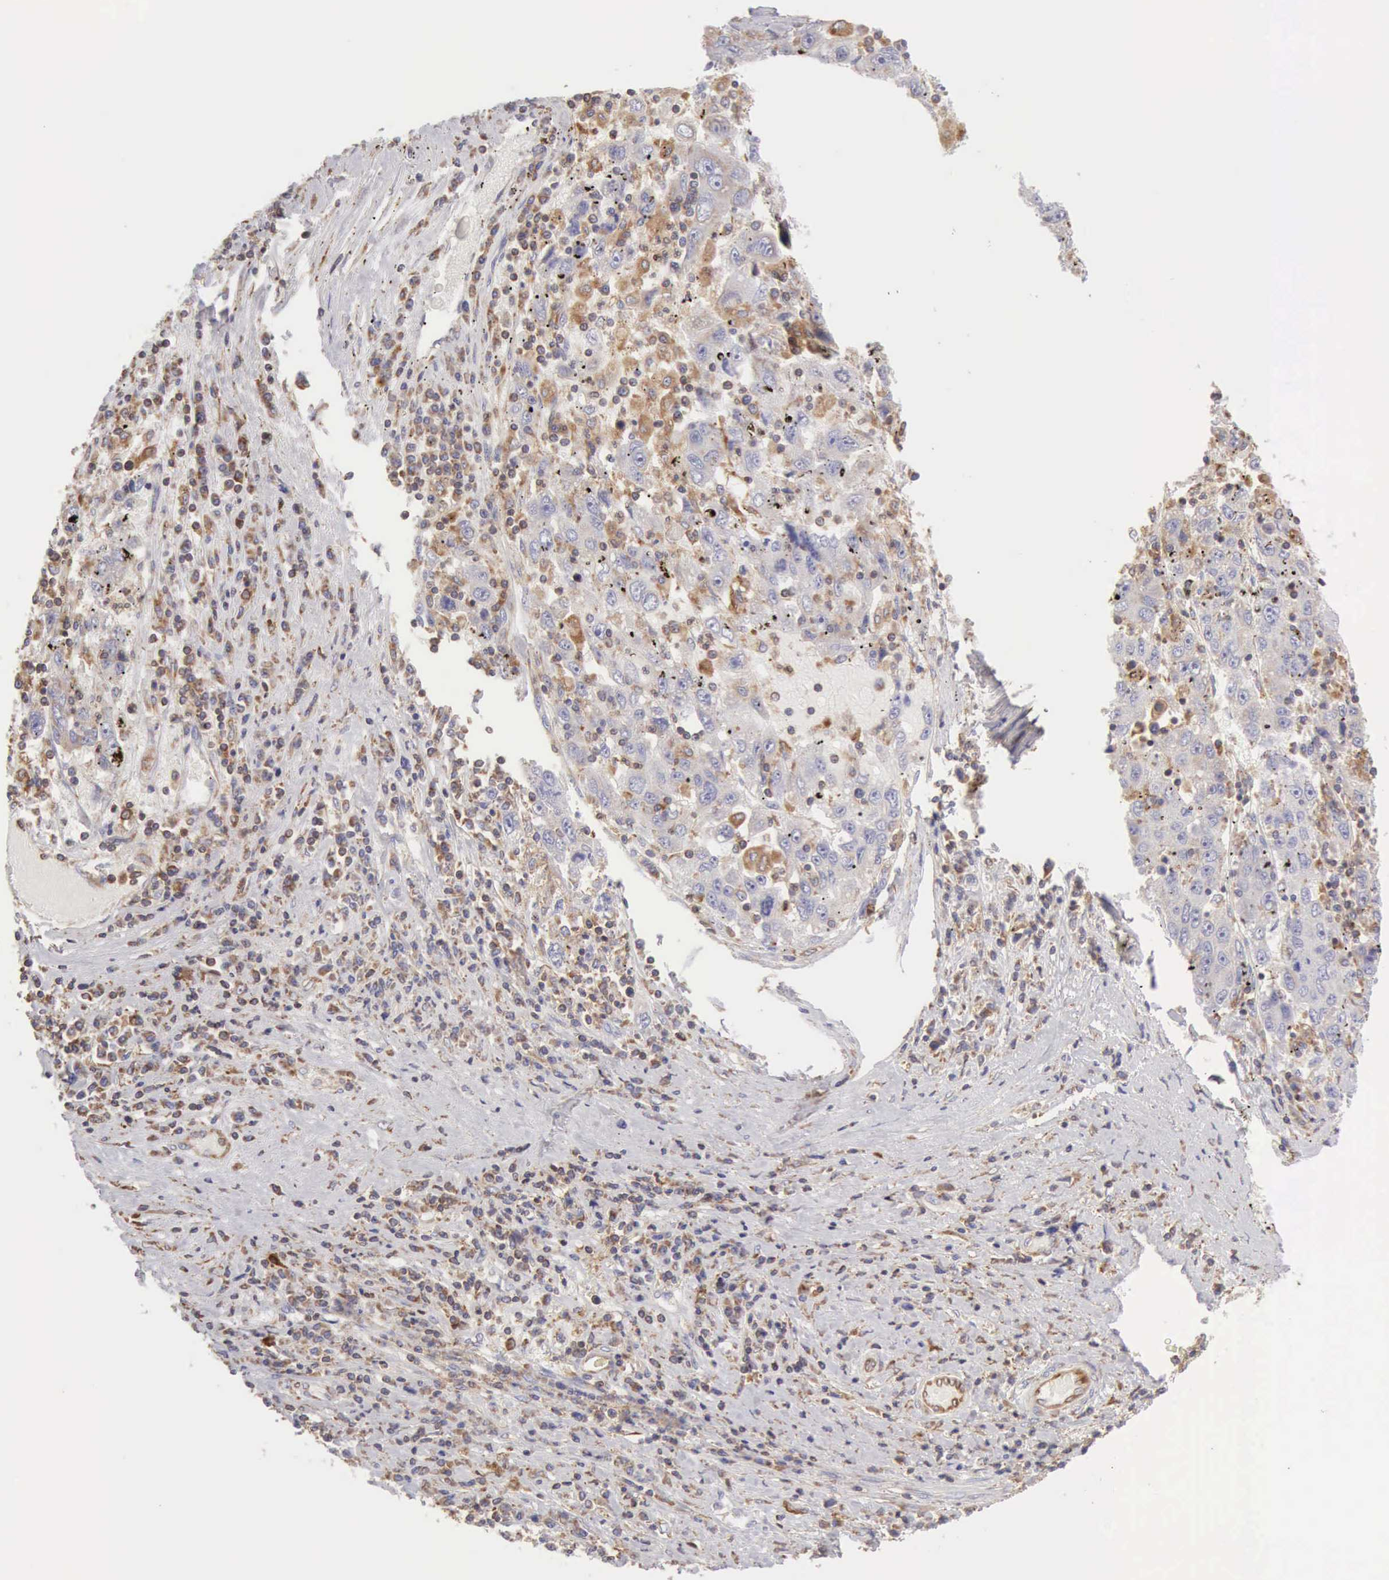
{"staining": {"intensity": "negative", "quantity": "none", "location": "none"}, "tissue": "liver cancer", "cell_type": "Tumor cells", "image_type": "cancer", "snomed": [{"axis": "morphology", "description": "Carcinoma, Hepatocellular, NOS"}, {"axis": "topography", "description": "Liver"}], "caption": "DAB (3,3'-diaminobenzidine) immunohistochemical staining of human liver cancer (hepatocellular carcinoma) reveals no significant staining in tumor cells.", "gene": "ARHGAP4", "patient": {"sex": "male", "age": 49}}